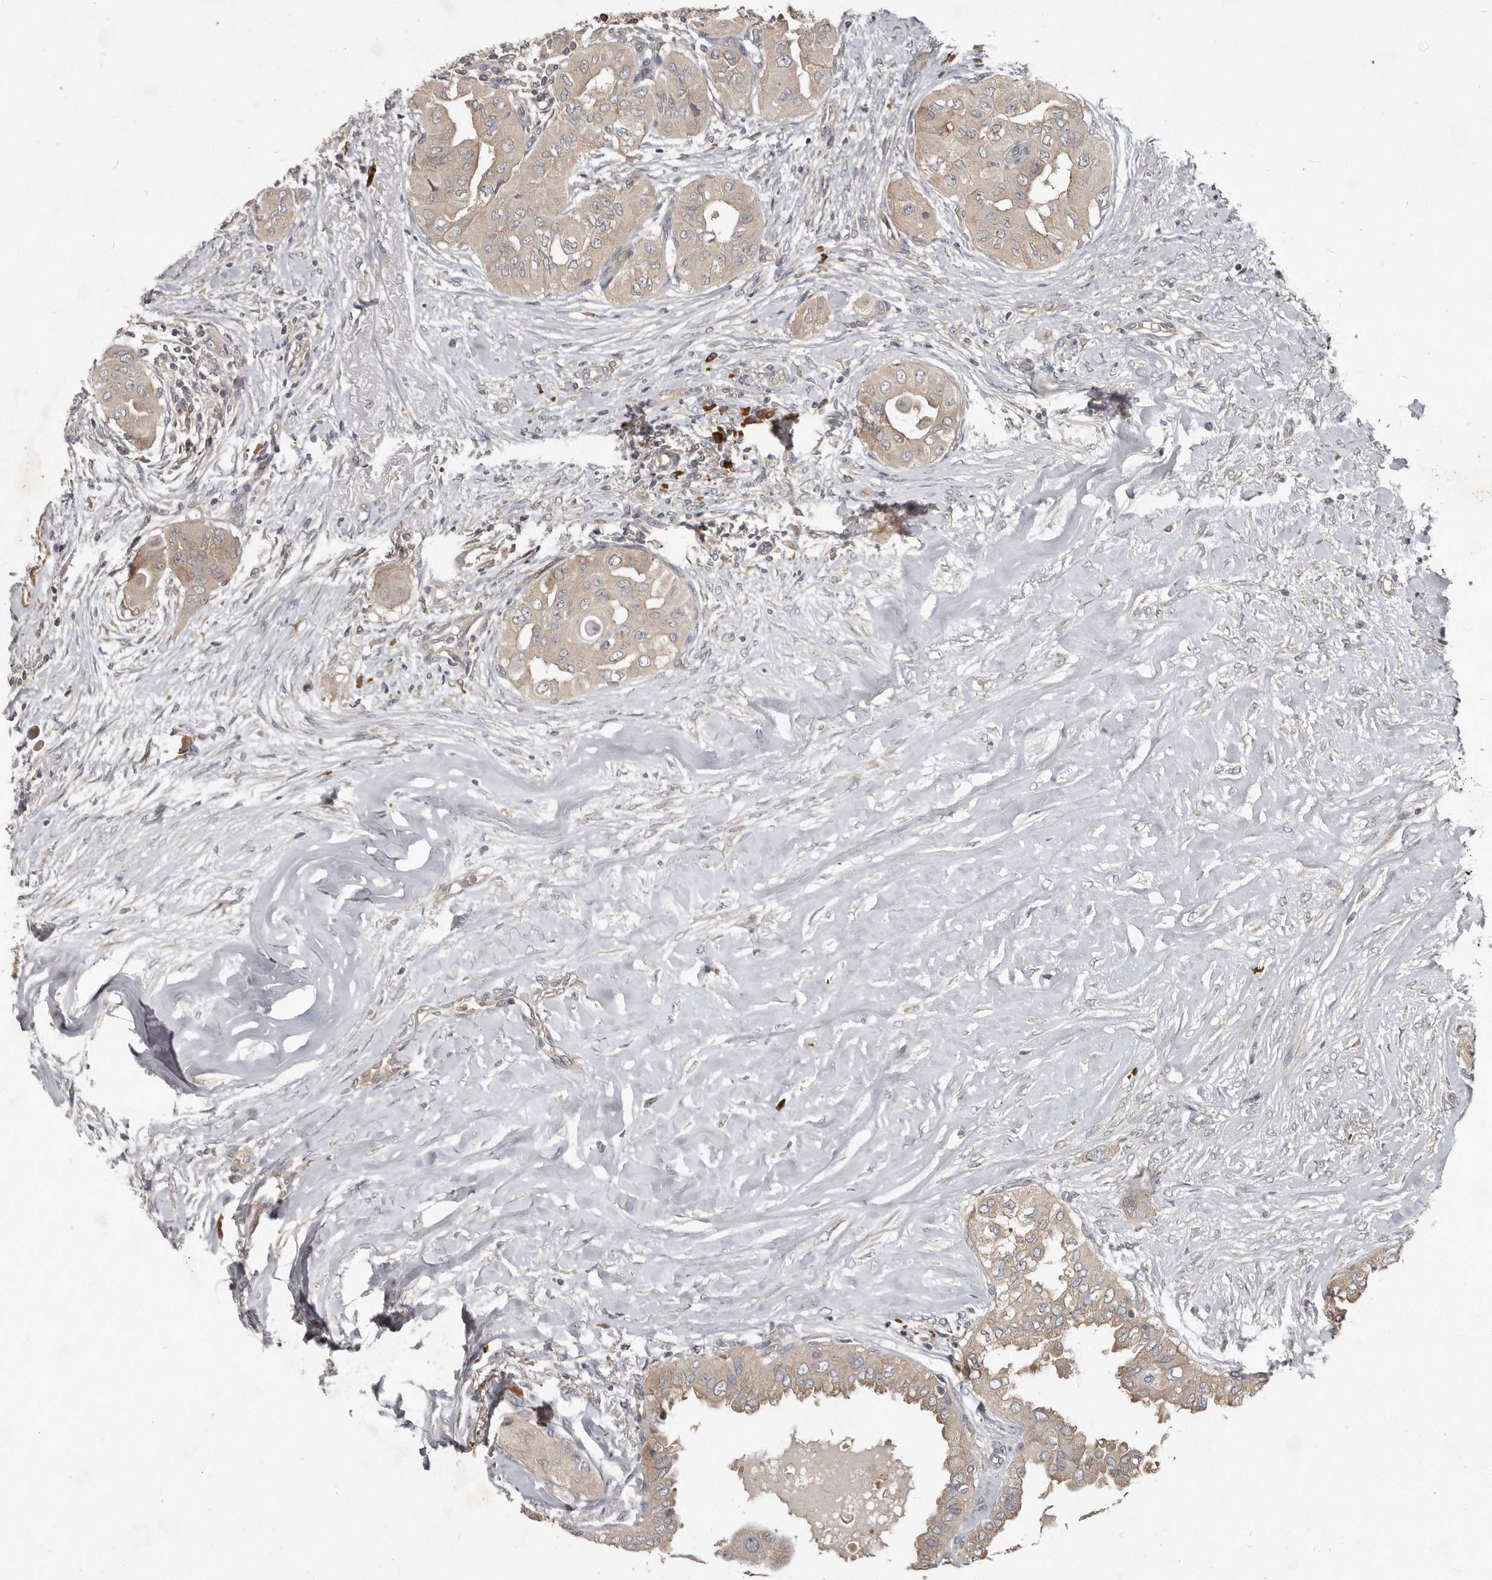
{"staining": {"intensity": "weak", "quantity": ">75%", "location": "cytoplasmic/membranous"}, "tissue": "thyroid cancer", "cell_type": "Tumor cells", "image_type": "cancer", "snomed": [{"axis": "morphology", "description": "Papillary adenocarcinoma, NOS"}, {"axis": "topography", "description": "Thyroid gland"}], "caption": "Human papillary adenocarcinoma (thyroid) stained with a protein marker shows weak staining in tumor cells.", "gene": "AKNAD1", "patient": {"sex": "female", "age": 59}}